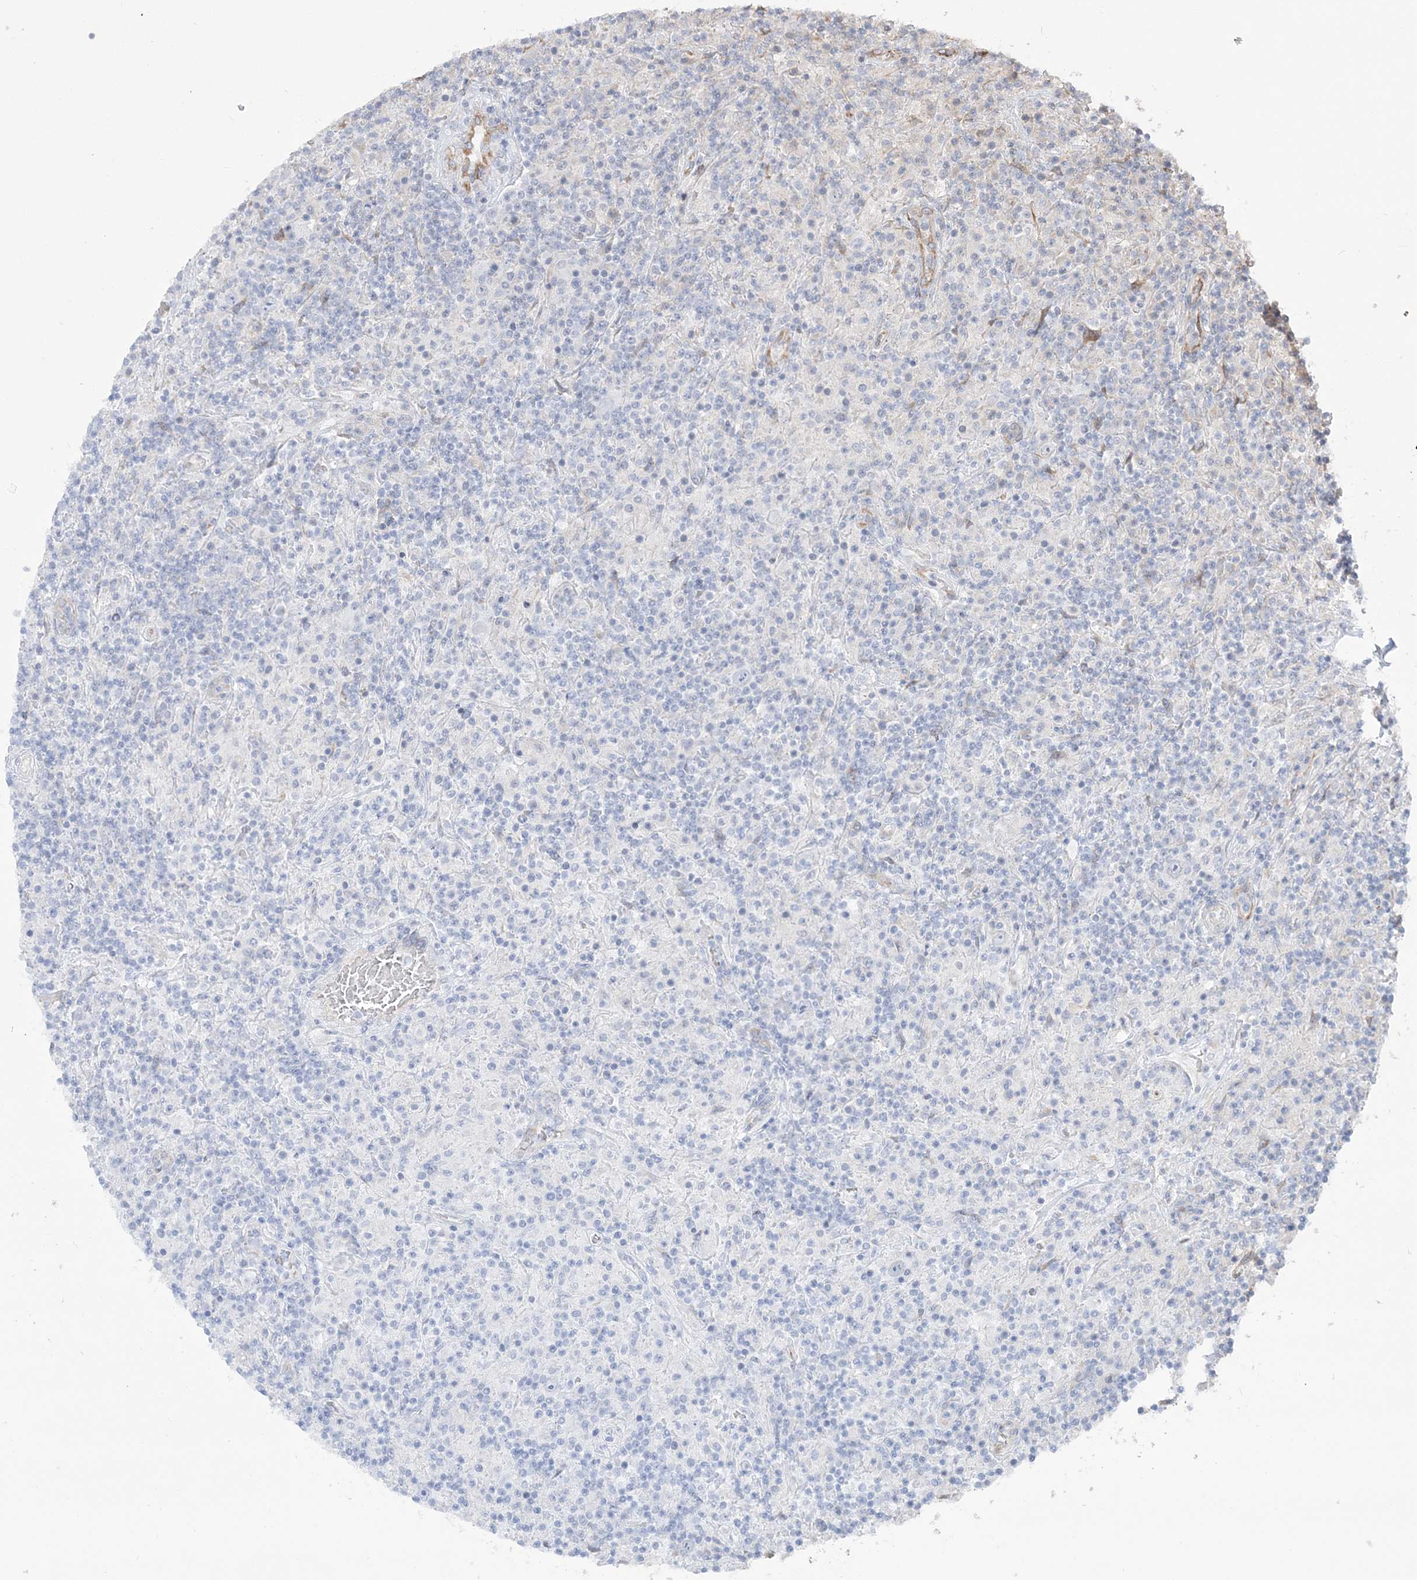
{"staining": {"intensity": "negative", "quantity": "none", "location": "none"}, "tissue": "lymphoma", "cell_type": "Tumor cells", "image_type": "cancer", "snomed": [{"axis": "morphology", "description": "Hodgkin's disease, NOS"}, {"axis": "topography", "description": "Lymph node"}], "caption": "There is no significant staining in tumor cells of Hodgkin's disease.", "gene": "ZNF821", "patient": {"sex": "male", "age": 70}}